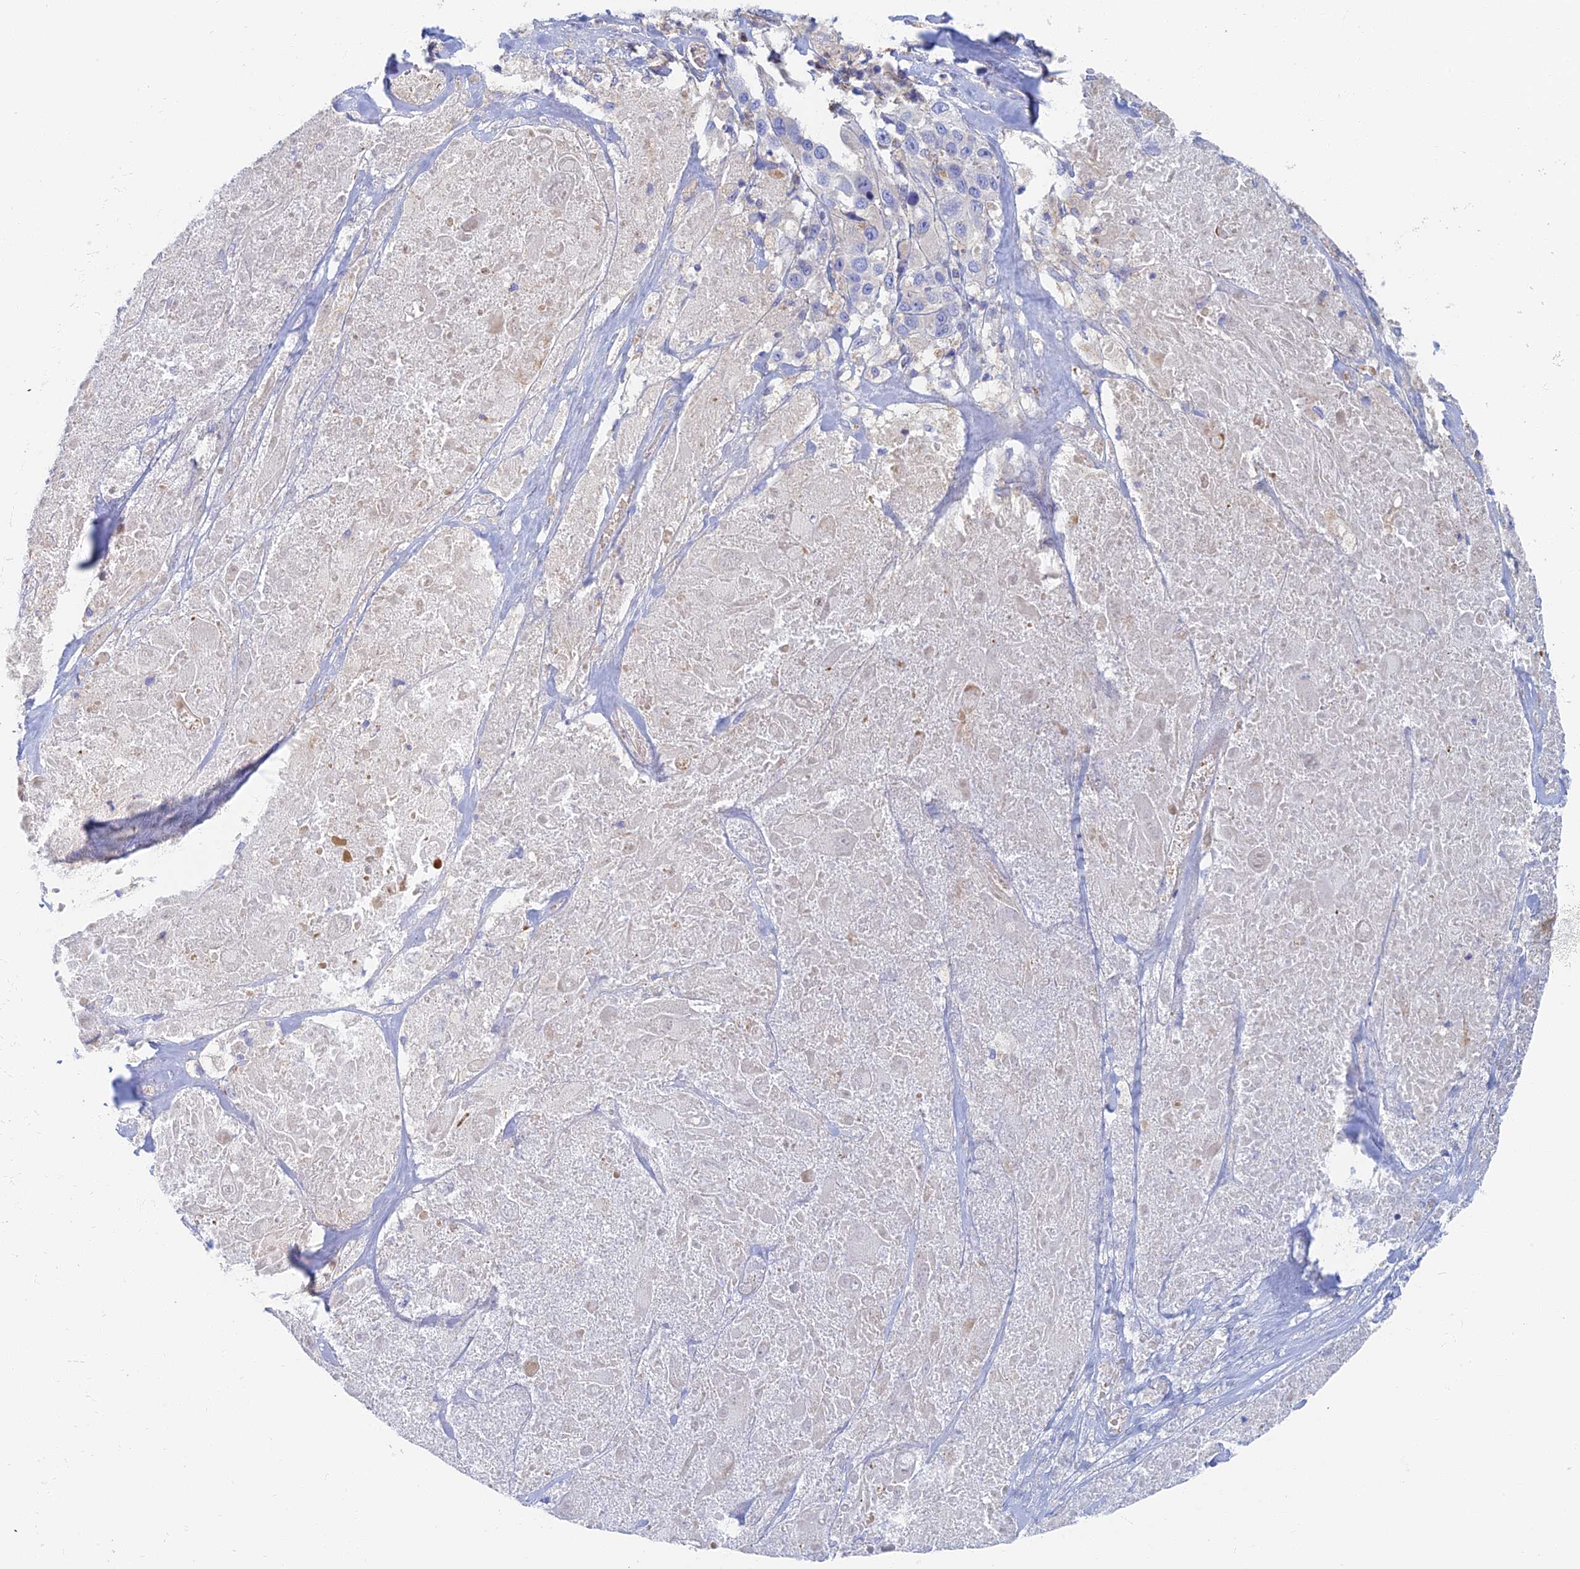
{"staining": {"intensity": "negative", "quantity": "none", "location": "none"}, "tissue": "melanoma", "cell_type": "Tumor cells", "image_type": "cancer", "snomed": [{"axis": "morphology", "description": "Malignant melanoma, Metastatic site"}, {"axis": "topography", "description": "Lymph node"}], "caption": "DAB (3,3'-diaminobenzidine) immunohistochemical staining of human melanoma reveals no significant staining in tumor cells.", "gene": "TMEM44", "patient": {"sex": "male", "age": 62}}